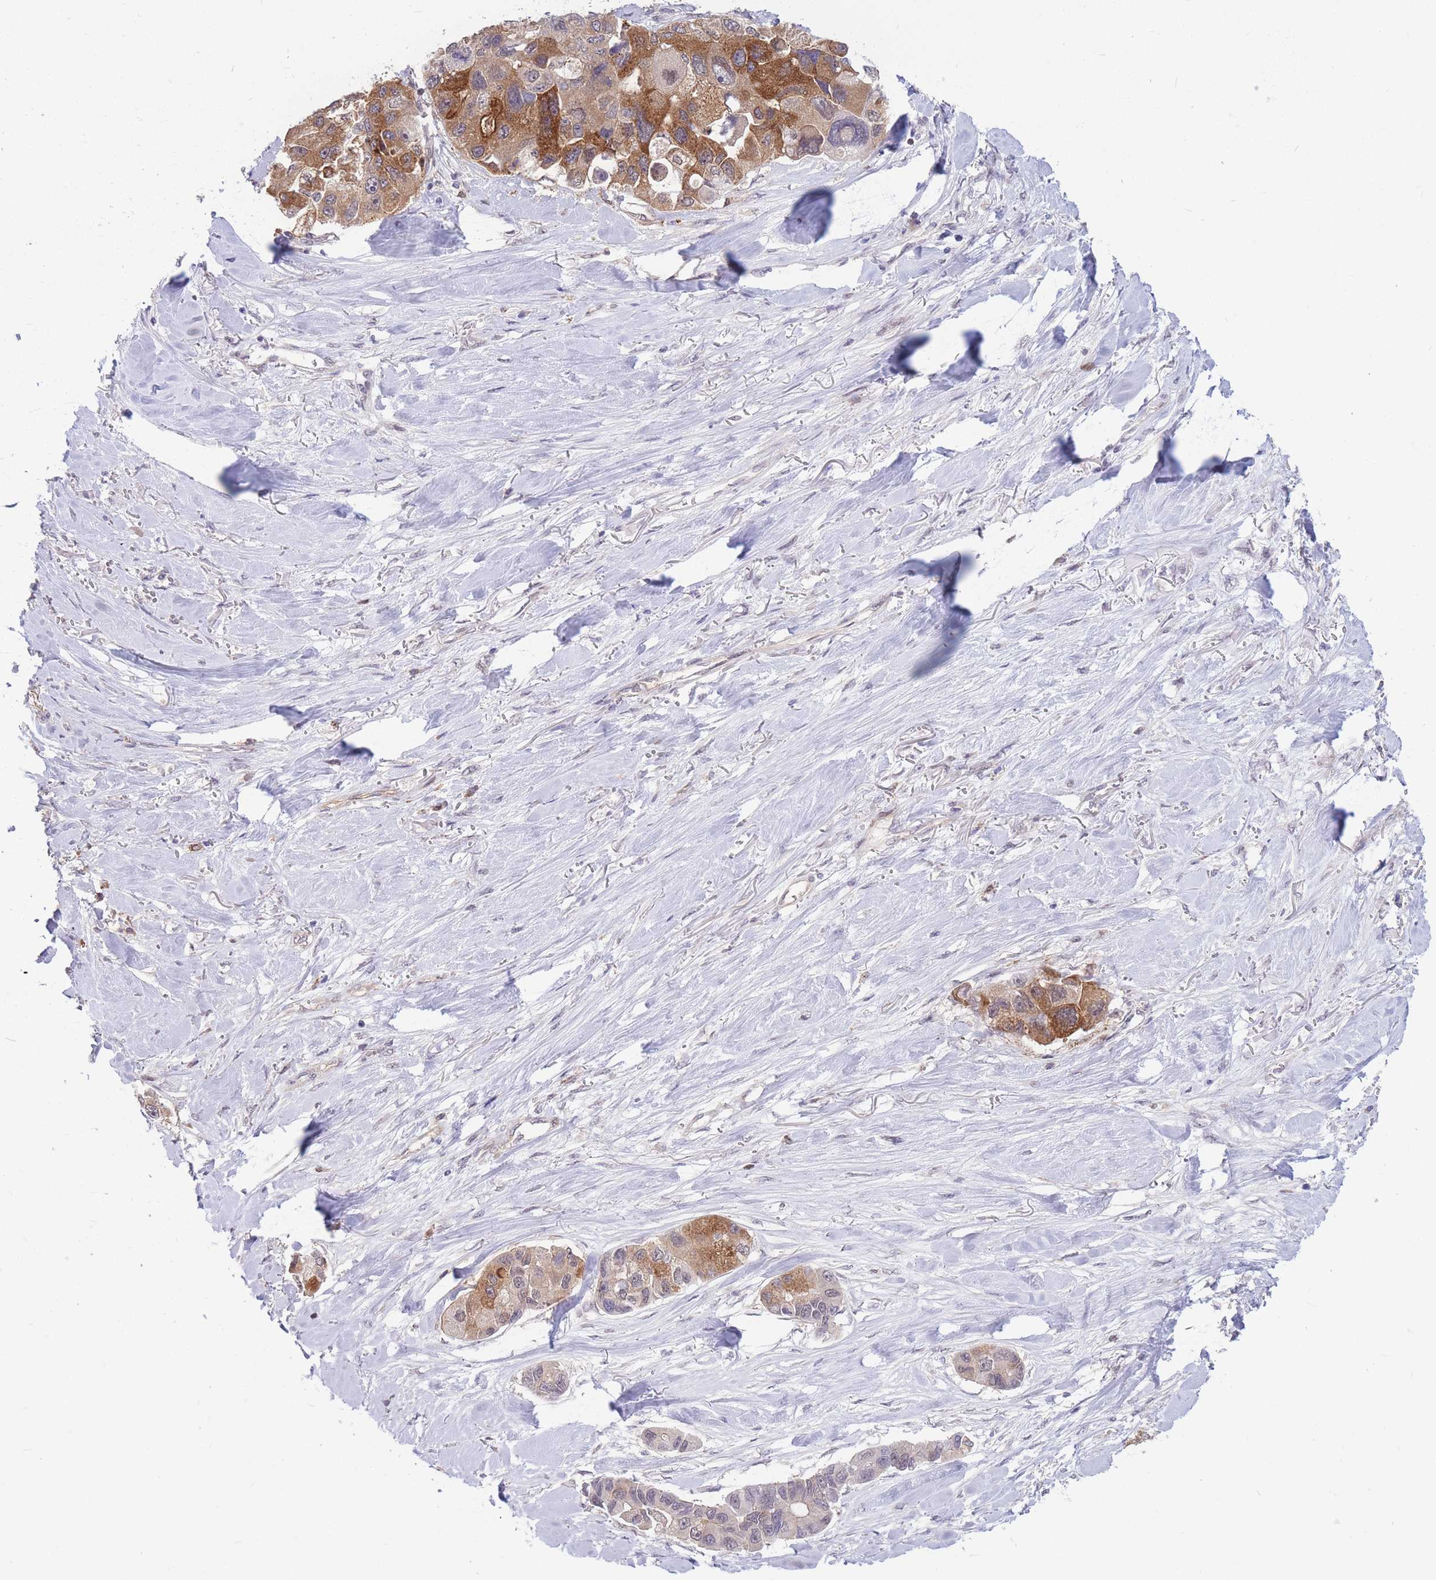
{"staining": {"intensity": "moderate", "quantity": "25%-75%", "location": "cytoplasmic/membranous"}, "tissue": "lung cancer", "cell_type": "Tumor cells", "image_type": "cancer", "snomed": [{"axis": "morphology", "description": "Adenocarcinoma, NOS"}, {"axis": "topography", "description": "Lung"}], "caption": "Immunohistochemistry of lung adenocarcinoma shows medium levels of moderate cytoplasmic/membranous staining in about 25%-75% of tumor cells.", "gene": "TCF20", "patient": {"sex": "female", "age": 54}}